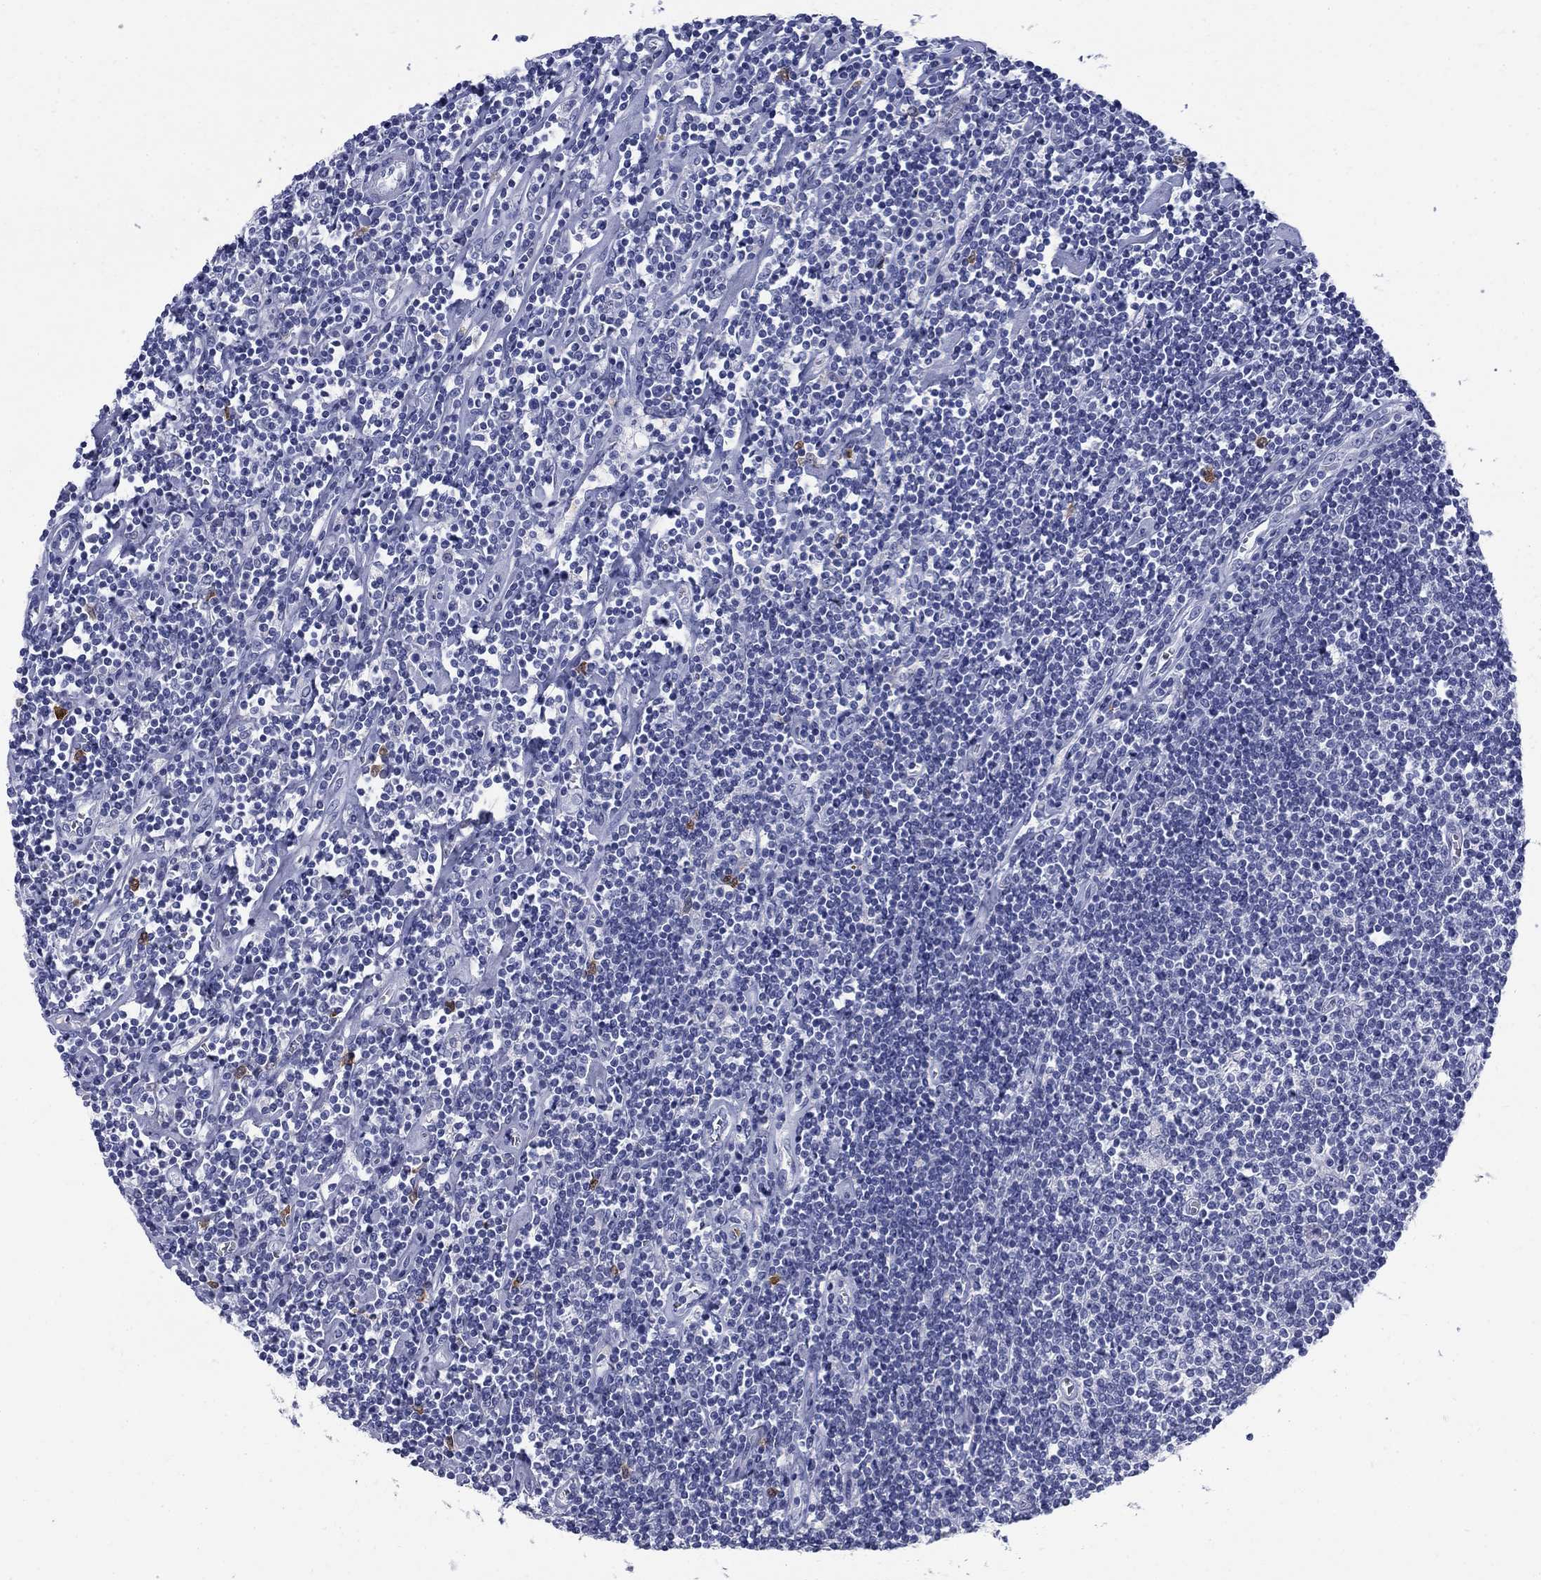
{"staining": {"intensity": "negative", "quantity": "none", "location": "none"}, "tissue": "lymphoma", "cell_type": "Tumor cells", "image_type": "cancer", "snomed": [{"axis": "morphology", "description": "Hodgkin's disease, NOS"}, {"axis": "topography", "description": "Lymph node"}], "caption": "Tumor cells are negative for protein expression in human lymphoma.", "gene": "SERPINB2", "patient": {"sex": "male", "age": 40}}